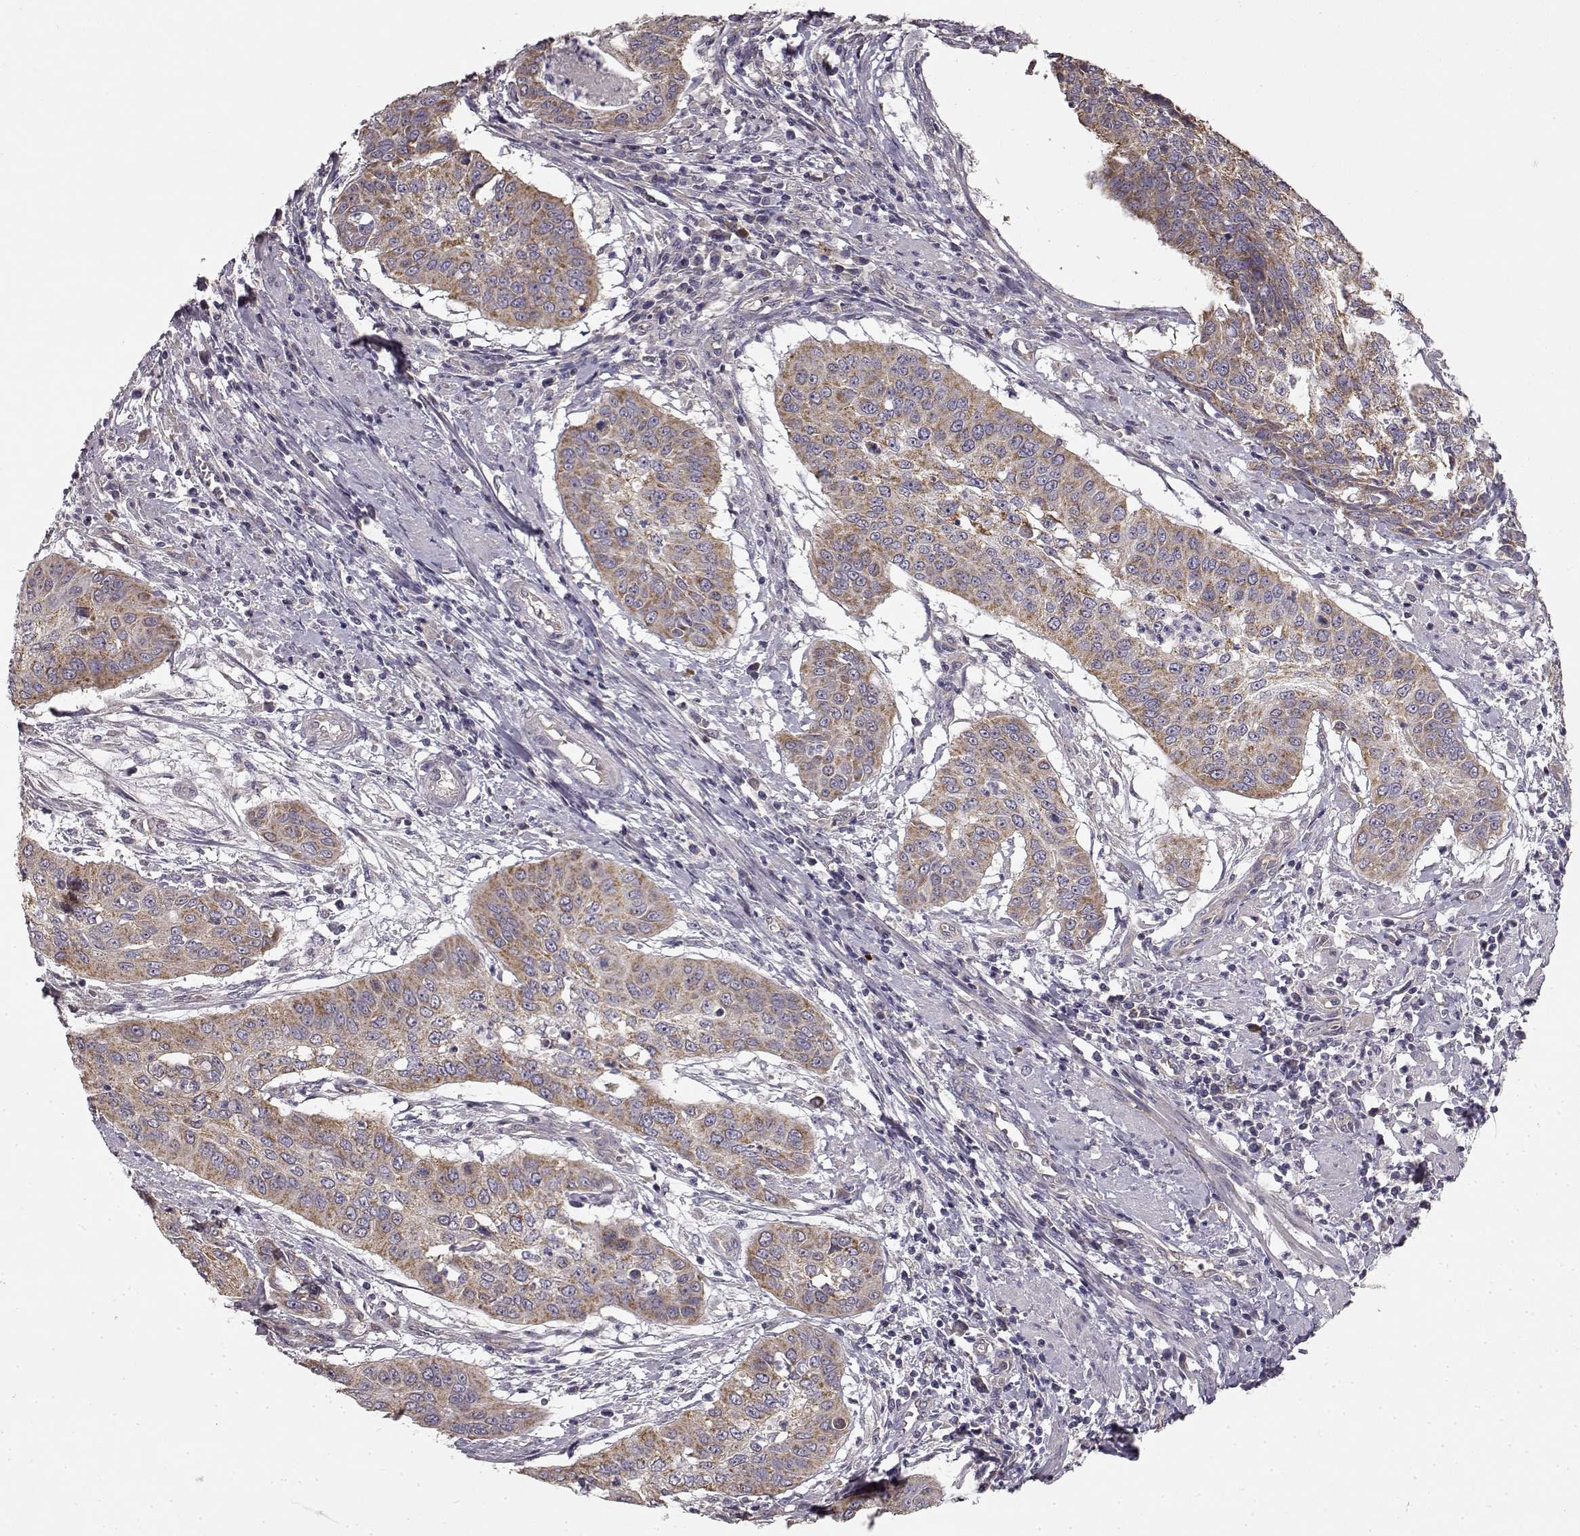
{"staining": {"intensity": "moderate", "quantity": ">75%", "location": "cytoplasmic/membranous"}, "tissue": "cervical cancer", "cell_type": "Tumor cells", "image_type": "cancer", "snomed": [{"axis": "morphology", "description": "Squamous cell carcinoma, NOS"}, {"axis": "topography", "description": "Cervix"}], "caption": "Human cervical cancer (squamous cell carcinoma) stained with a brown dye reveals moderate cytoplasmic/membranous positive staining in approximately >75% of tumor cells.", "gene": "ERBB3", "patient": {"sex": "female", "age": 39}}